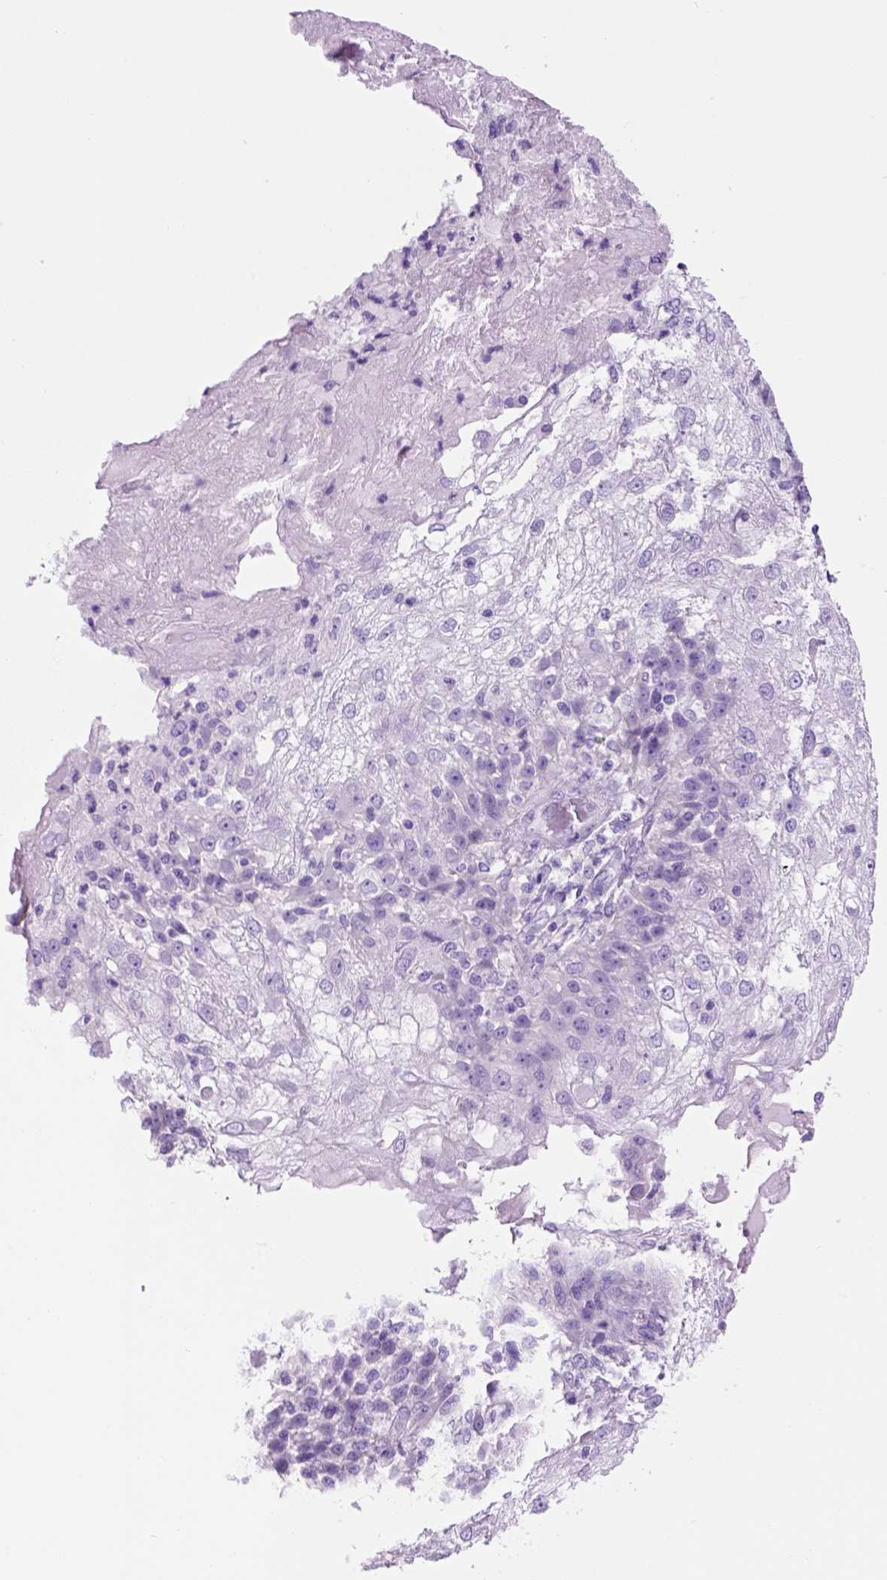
{"staining": {"intensity": "negative", "quantity": "none", "location": "none"}, "tissue": "skin cancer", "cell_type": "Tumor cells", "image_type": "cancer", "snomed": [{"axis": "morphology", "description": "Normal tissue, NOS"}, {"axis": "morphology", "description": "Squamous cell carcinoma, NOS"}, {"axis": "topography", "description": "Skin"}], "caption": "Immunohistochemistry (IHC) photomicrograph of neoplastic tissue: skin cancer (squamous cell carcinoma) stained with DAB (3,3'-diaminobenzidine) reveals no significant protein staining in tumor cells.", "gene": "HHIPL2", "patient": {"sex": "female", "age": 83}}